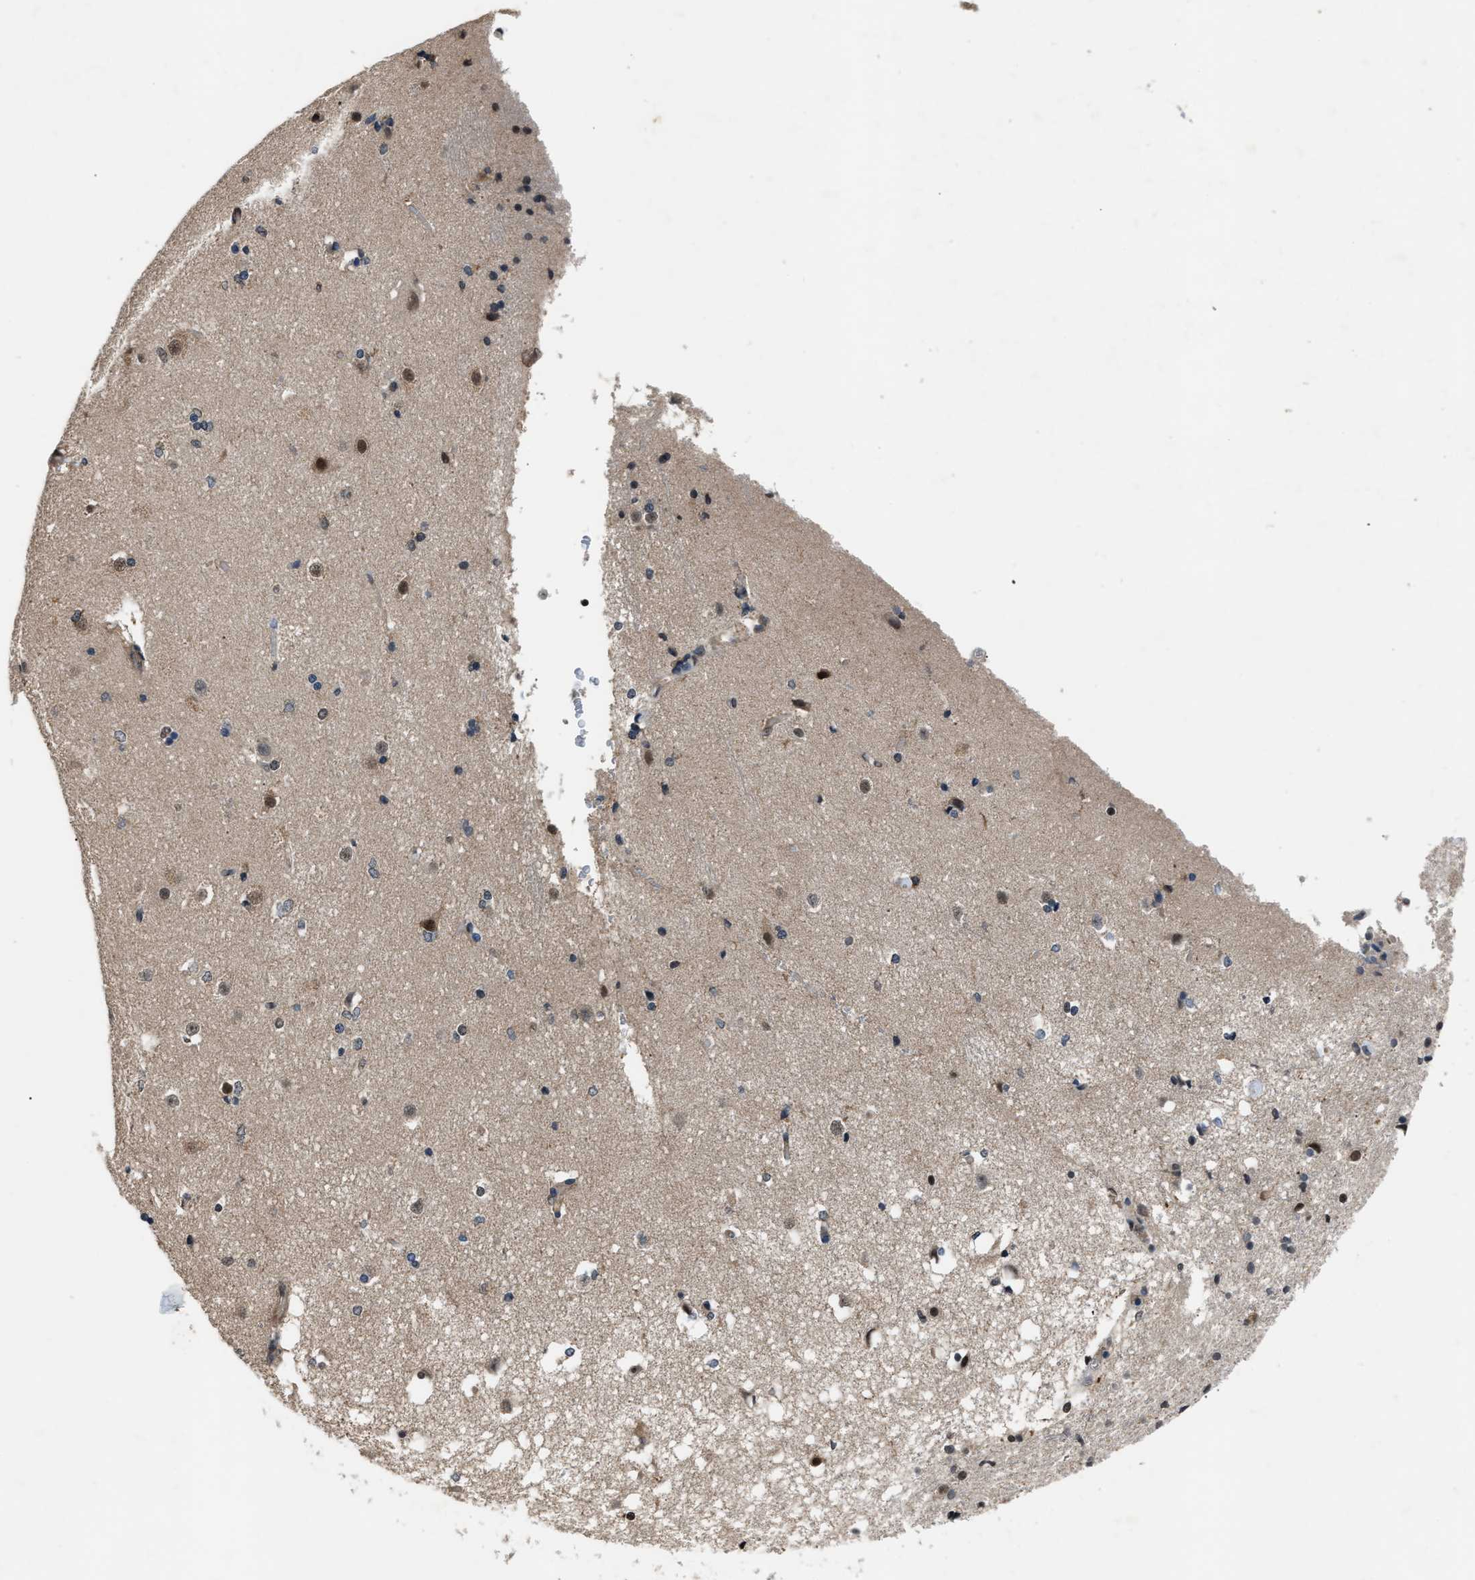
{"staining": {"intensity": "weak", "quantity": "<25%", "location": "nuclear"}, "tissue": "caudate", "cell_type": "Glial cells", "image_type": "normal", "snomed": [{"axis": "morphology", "description": "Normal tissue, NOS"}, {"axis": "topography", "description": "Lateral ventricle wall"}], "caption": "DAB immunohistochemical staining of normal caudate shows no significant expression in glial cells.", "gene": "TP53I3", "patient": {"sex": "female", "age": 19}}